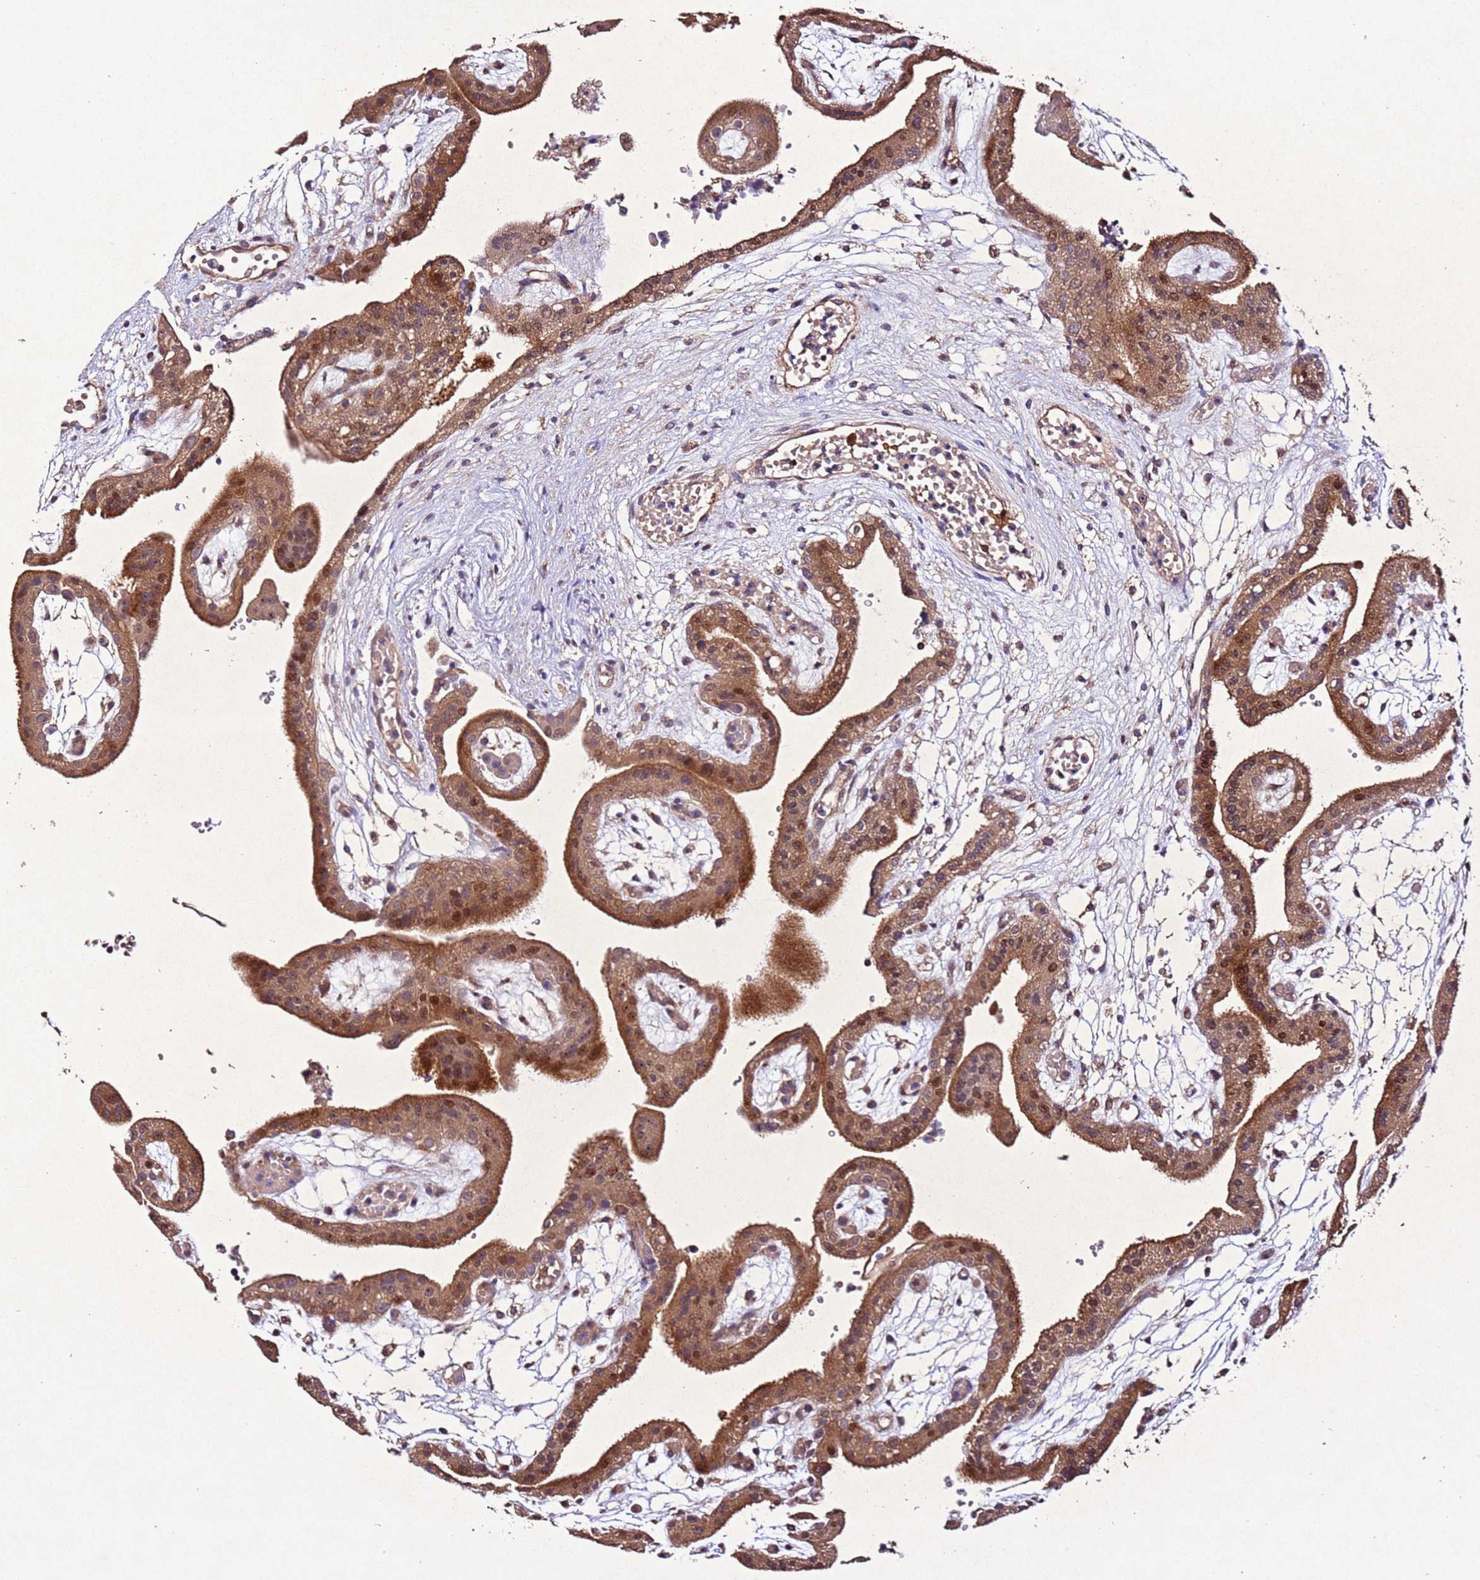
{"staining": {"intensity": "moderate", "quantity": ">75%", "location": "cytoplasmic/membranous"}, "tissue": "placenta", "cell_type": "Trophoblastic cells", "image_type": "normal", "snomed": [{"axis": "morphology", "description": "Normal tissue, NOS"}, {"axis": "topography", "description": "Placenta"}], "caption": "An IHC photomicrograph of benign tissue is shown. Protein staining in brown shows moderate cytoplasmic/membranous positivity in placenta within trophoblastic cells. (DAB = brown stain, brightfield microscopy at high magnification).", "gene": "PTMA", "patient": {"sex": "female", "age": 18}}